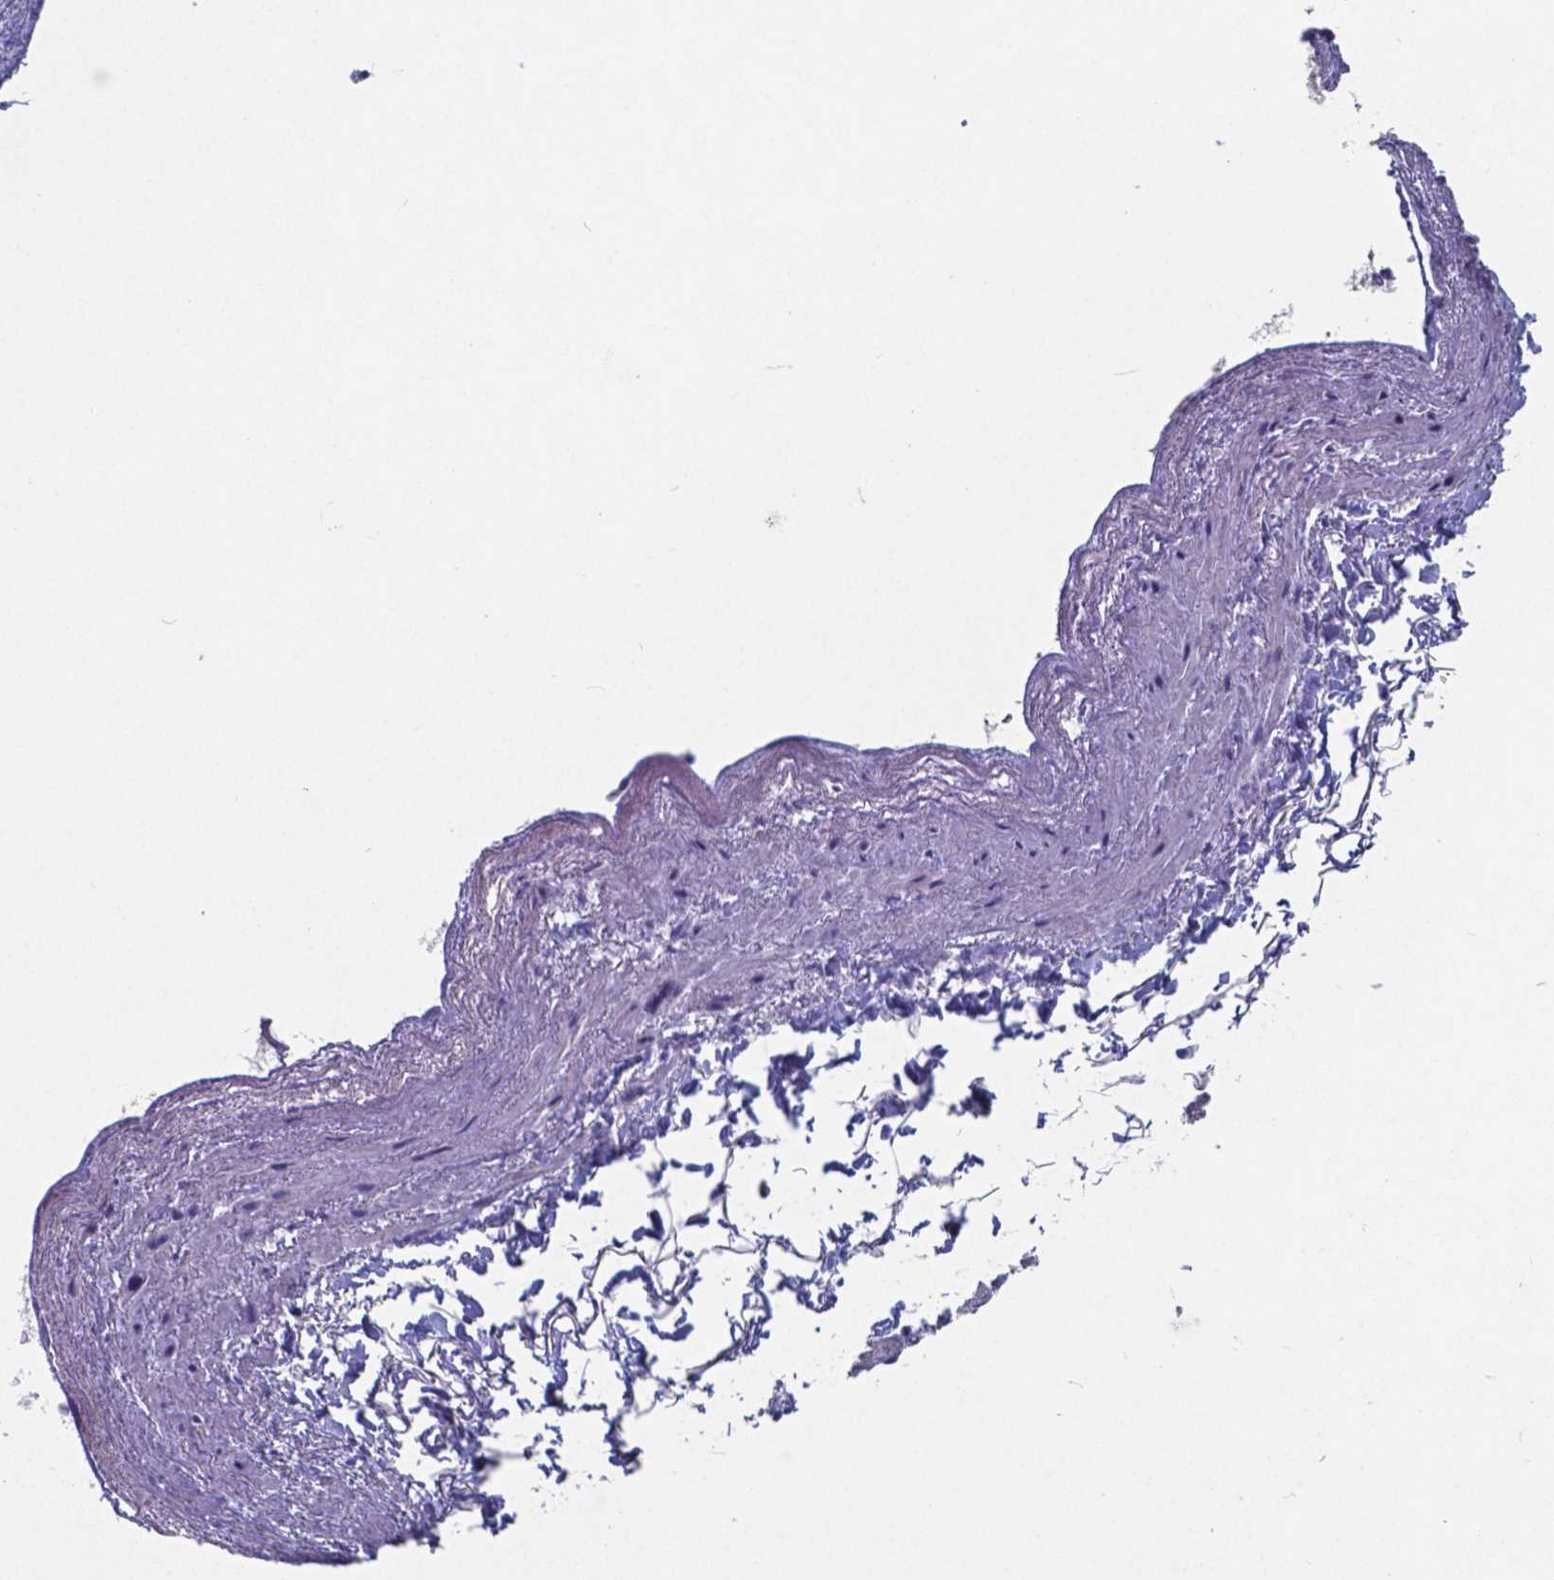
{"staining": {"intensity": "negative", "quantity": "none", "location": "none"}, "tissue": "heart muscle", "cell_type": "Cardiomyocytes", "image_type": "normal", "snomed": [{"axis": "morphology", "description": "Normal tissue, NOS"}, {"axis": "topography", "description": "Heart"}], "caption": "Immunohistochemical staining of benign human heart muscle reveals no significant positivity in cardiomyocytes. Brightfield microscopy of IHC stained with DAB (3,3'-diaminobenzidine) (brown) and hematoxylin (blue), captured at high magnification.", "gene": "TTR", "patient": {"sex": "male", "age": 62}}